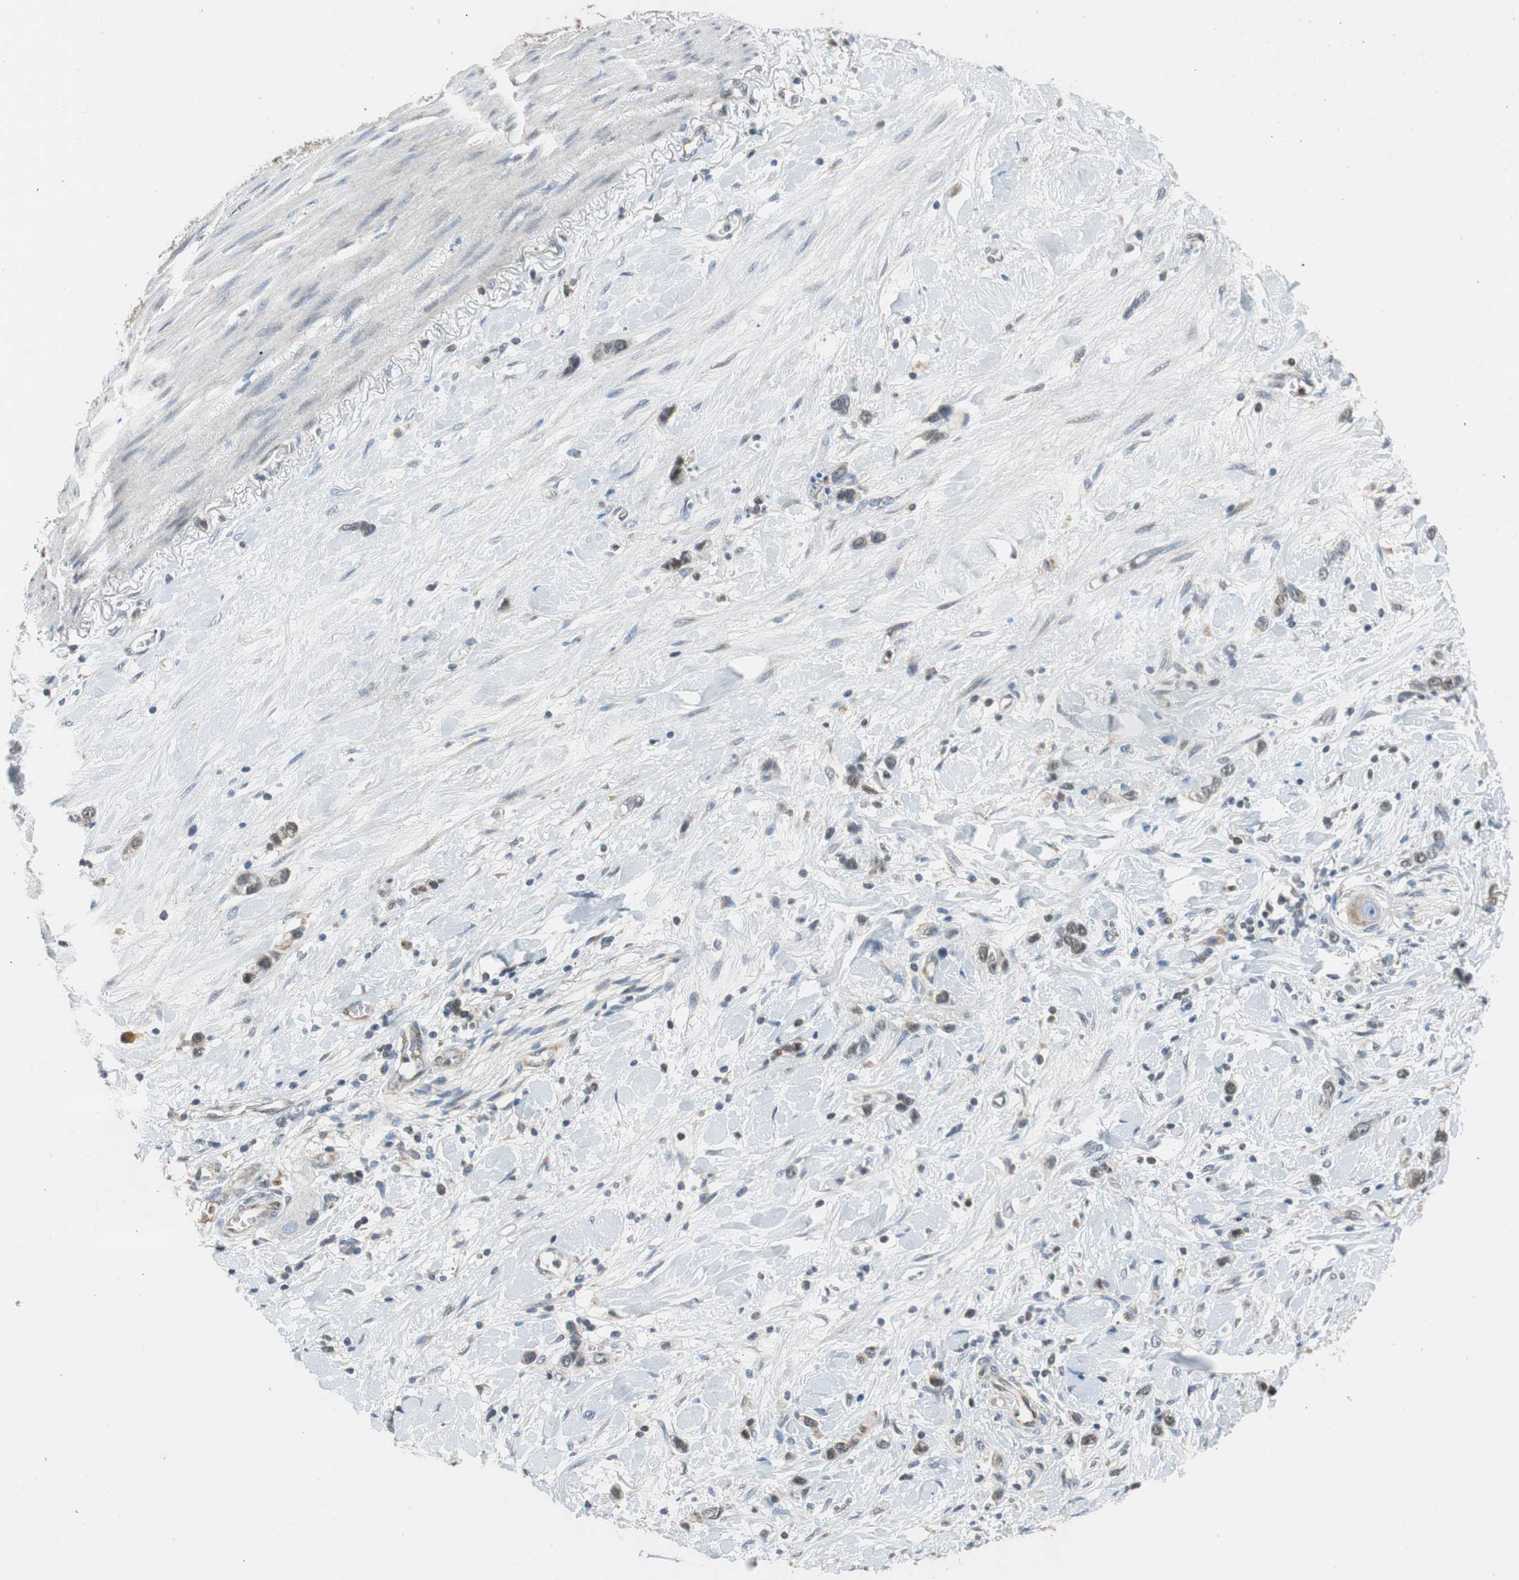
{"staining": {"intensity": "weak", "quantity": "25%-75%", "location": "cytoplasmic/membranous"}, "tissue": "stomach cancer", "cell_type": "Tumor cells", "image_type": "cancer", "snomed": [{"axis": "morphology", "description": "Normal tissue, NOS"}, {"axis": "morphology", "description": "Adenocarcinoma, NOS"}, {"axis": "morphology", "description": "Adenocarcinoma, High grade"}, {"axis": "topography", "description": "Stomach, upper"}, {"axis": "topography", "description": "Stomach"}], "caption": "Brown immunohistochemical staining in stomach cancer reveals weak cytoplasmic/membranous positivity in approximately 25%-75% of tumor cells.", "gene": "GSDMD", "patient": {"sex": "female", "age": 65}}